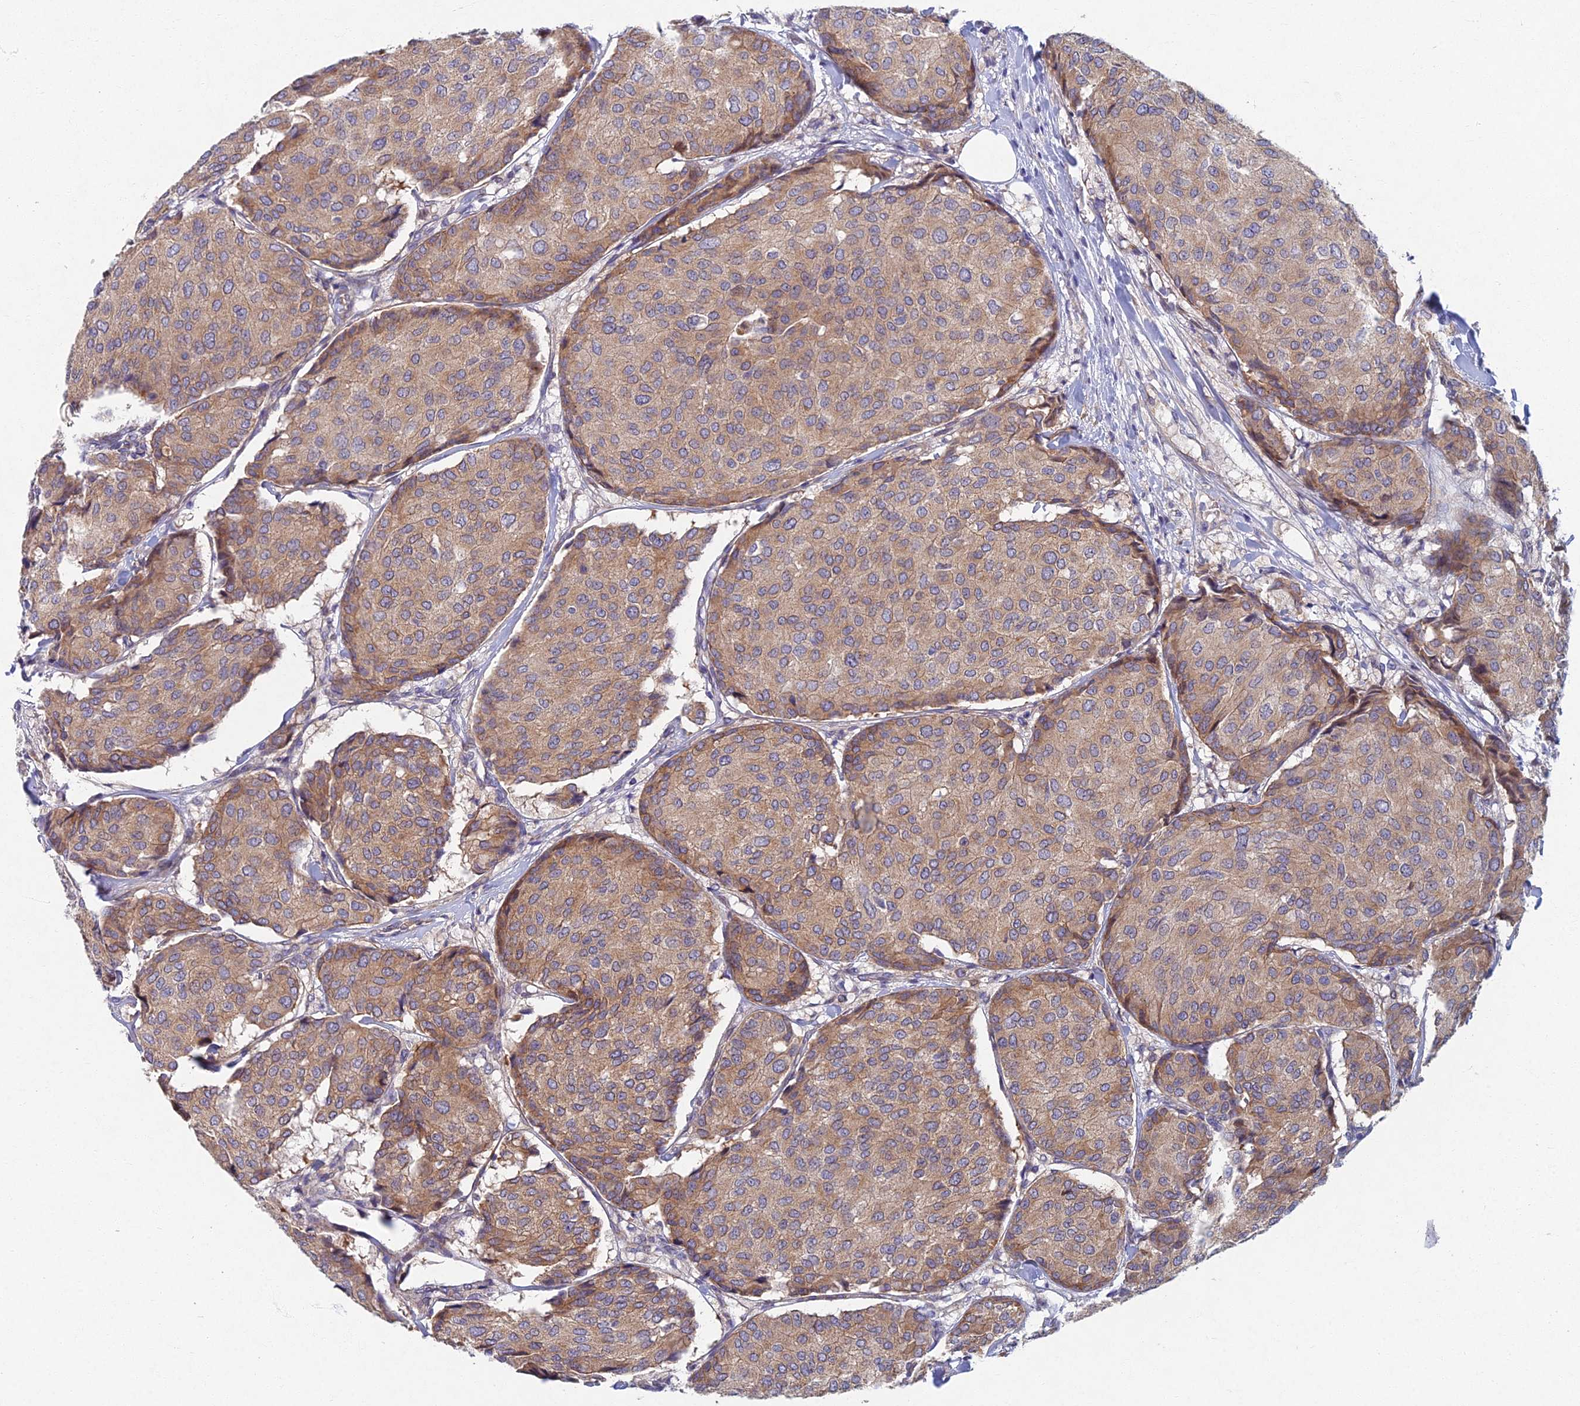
{"staining": {"intensity": "weak", "quantity": "25%-75%", "location": "cytoplasmic/membranous"}, "tissue": "breast cancer", "cell_type": "Tumor cells", "image_type": "cancer", "snomed": [{"axis": "morphology", "description": "Duct carcinoma"}, {"axis": "topography", "description": "Breast"}], "caption": "This histopathology image shows immunohistochemistry staining of human breast cancer, with low weak cytoplasmic/membranous staining in approximately 25%-75% of tumor cells.", "gene": "RHBDL2", "patient": {"sex": "female", "age": 75}}